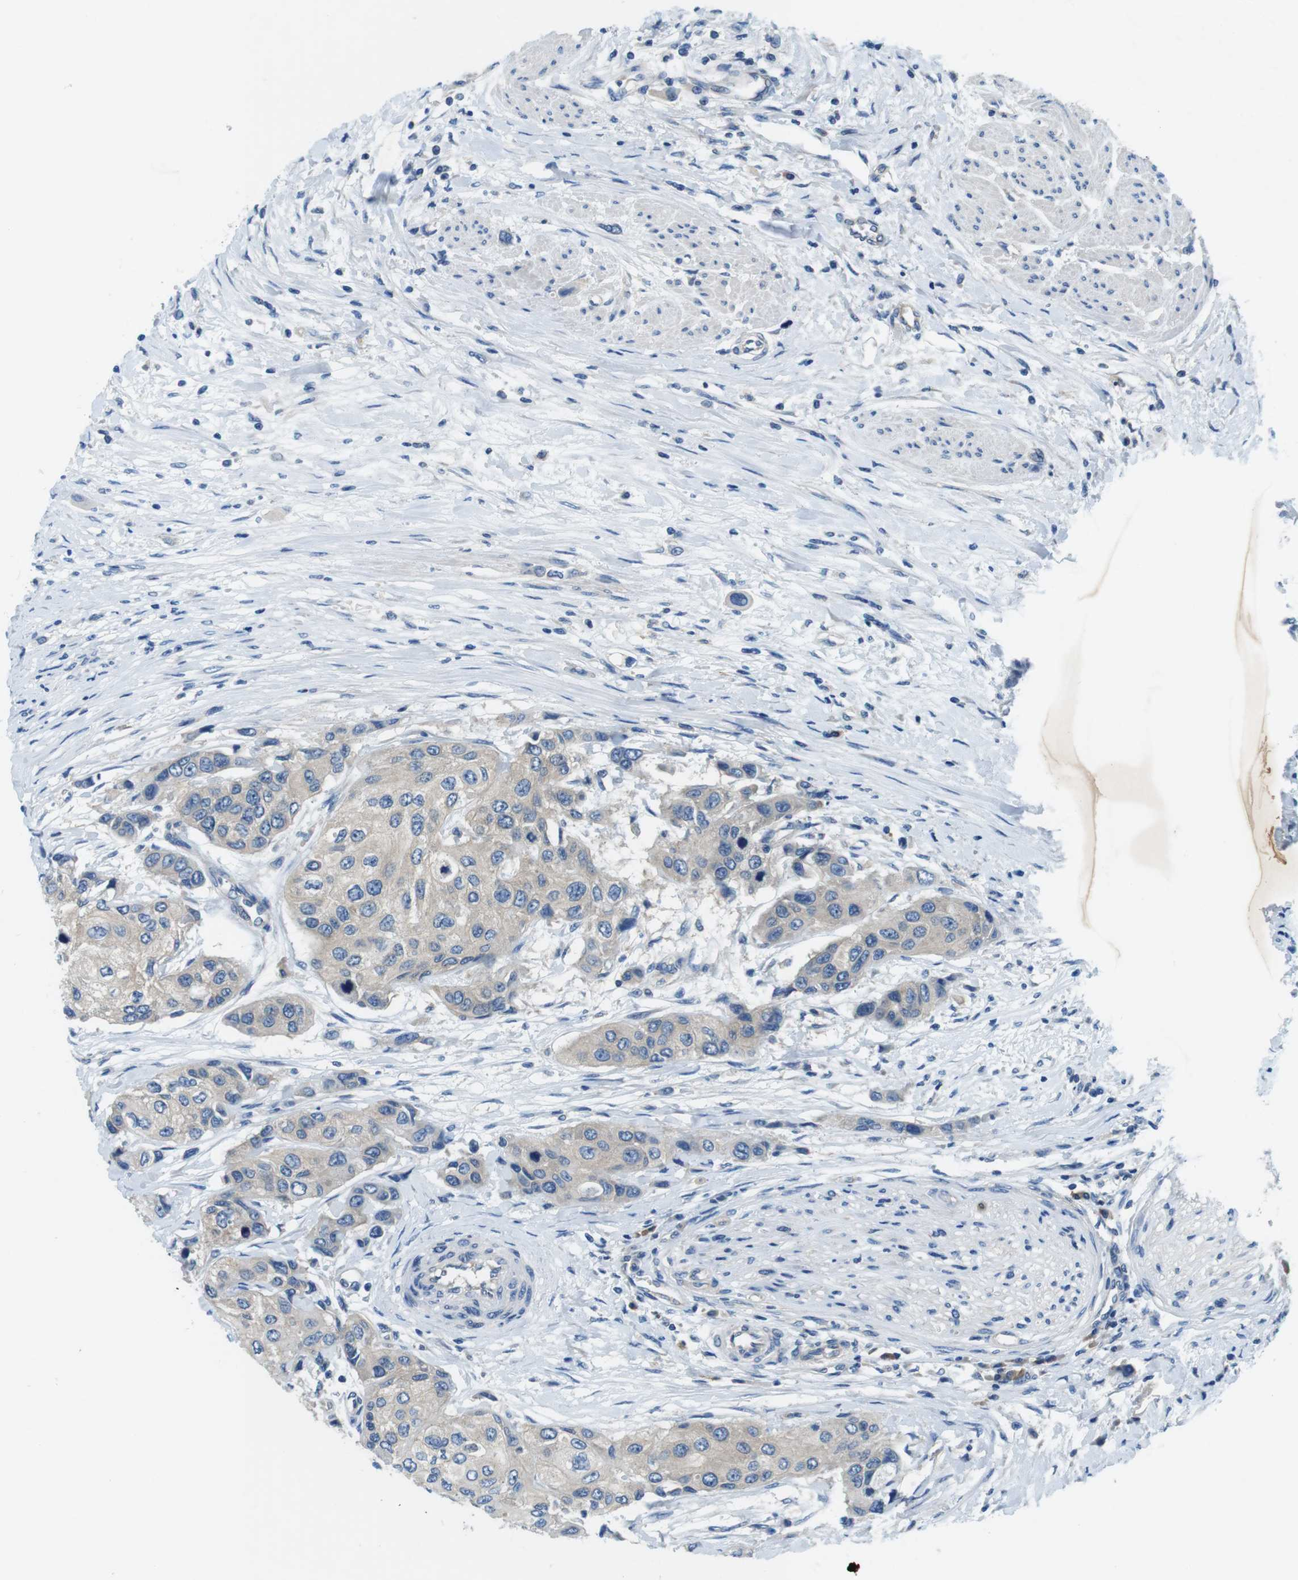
{"staining": {"intensity": "weak", "quantity": ">75%", "location": "cytoplasmic/membranous"}, "tissue": "urothelial cancer", "cell_type": "Tumor cells", "image_type": "cancer", "snomed": [{"axis": "morphology", "description": "Urothelial carcinoma, High grade"}, {"axis": "topography", "description": "Urinary bladder"}], "caption": "This is an image of immunohistochemistry (IHC) staining of urothelial cancer, which shows weak staining in the cytoplasmic/membranous of tumor cells.", "gene": "DENND4C", "patient": {"sex": "female", "age": 56}}